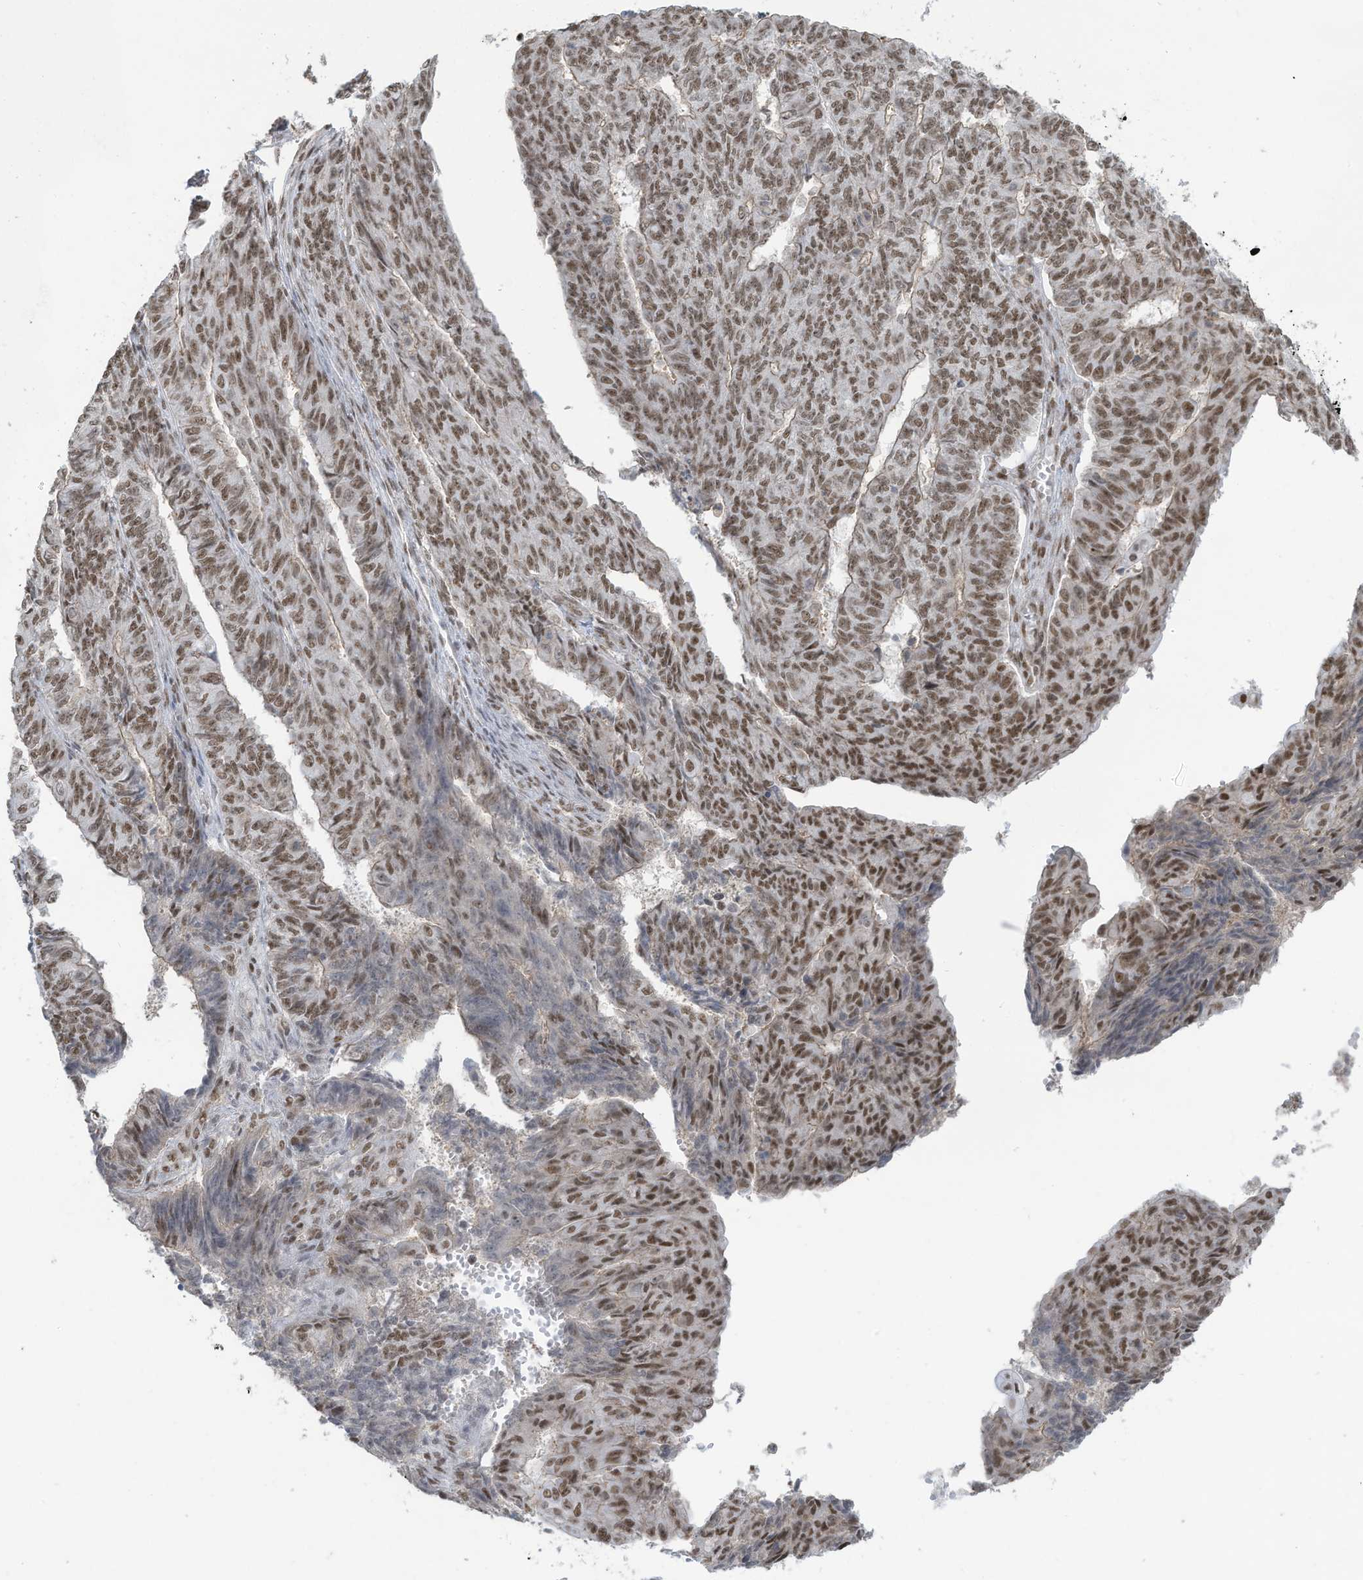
{"staining": {"intensity": "moderate", "quantity": ">75%", "location": "nuclear"}, "tissue": "endometrial cancer", "cell_type": "Tumor cells", "image_type": "cancer", "snomed": [{"axis": "morphology", "description": "Adenocarcinoma, NOS"}, {"axis": "topography", "description": "Endometrium"}], "caption": "A brown stain shows moderate nuclear positivity of a protein in human endometrial cancer tumor cells.", "gene": "DBR1", "patient": {"sex": "female", "age": 32}}